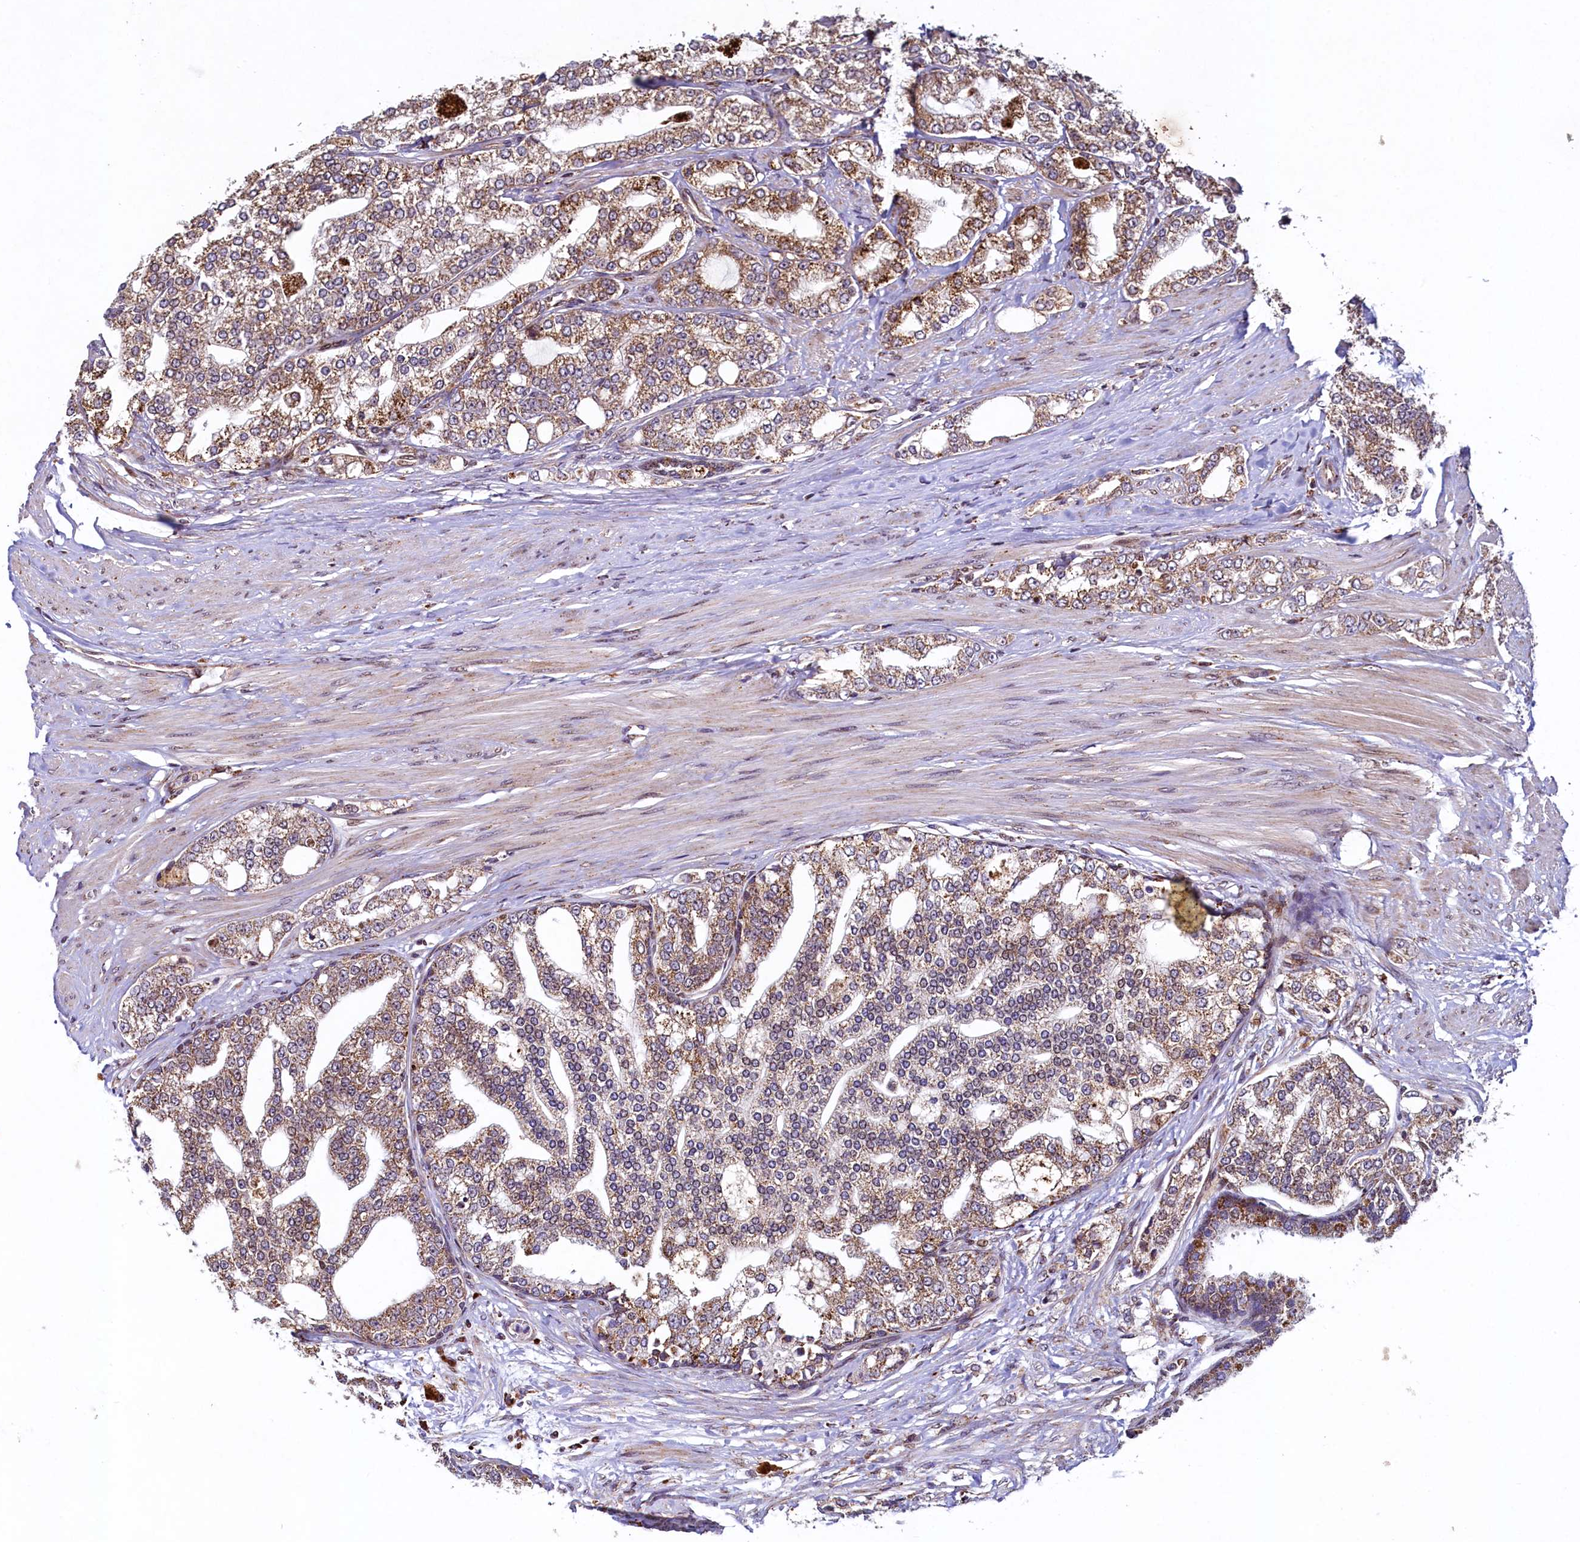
{"staining": {"intensity": "moderate", "quantity": "25%-75%", "location": "cytoplasmic/membranous"}, "tissue": "prostate cancer", "cell_type": "Tumor cells", "image_type": "cancer", "snomed": [{"axis": "morphology", "description": "Adenocarcinoma, High grade"}, {"axis": "topography", "description": "Prostate"}], "caption": "Moderate cytoplasmic/membranous staining for a protein is present in about 25%-75% of tumor cells of prostate cancer using IHC.", "gene": "ZNF577", "patient": {"sex": "male", "age": 64}}